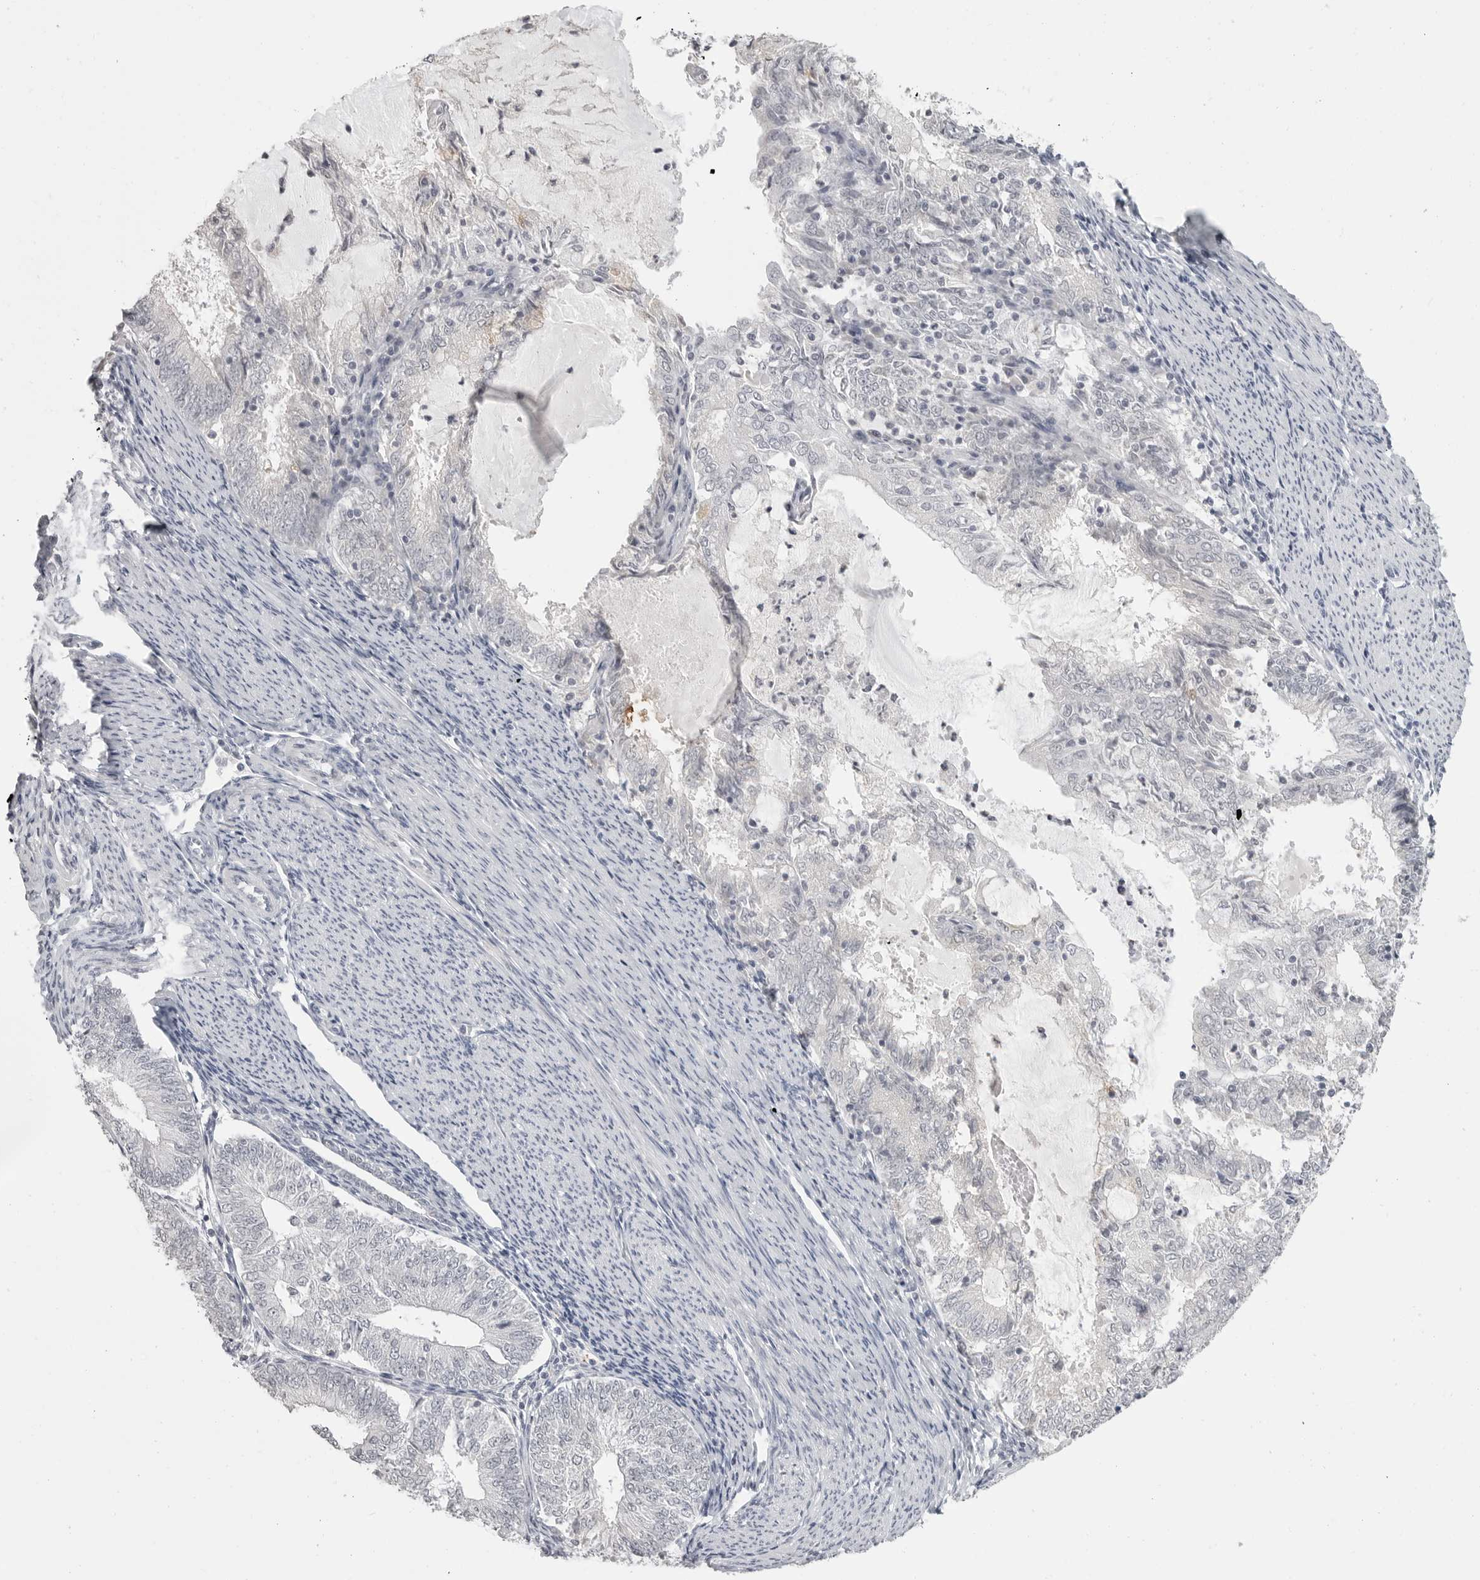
{"staining": {"intensity": "negative", "quantity": "none", "location": "none"}, "tissue": "endometrial cancer", "cell_type": "Tumor cells", "image_type": "cancer", "snomed": [{"axis": "morphology", "description": "Adenocarcinoma, NOS"}, {"axis": "topography", "description": "Endometrium"}], "caption": "This is a image of IHC staining of endometrial cancer, which shows no positivity in tumor cells.", "gene": "PRSS1", "patient": {"sex": "female", "age": 57}}